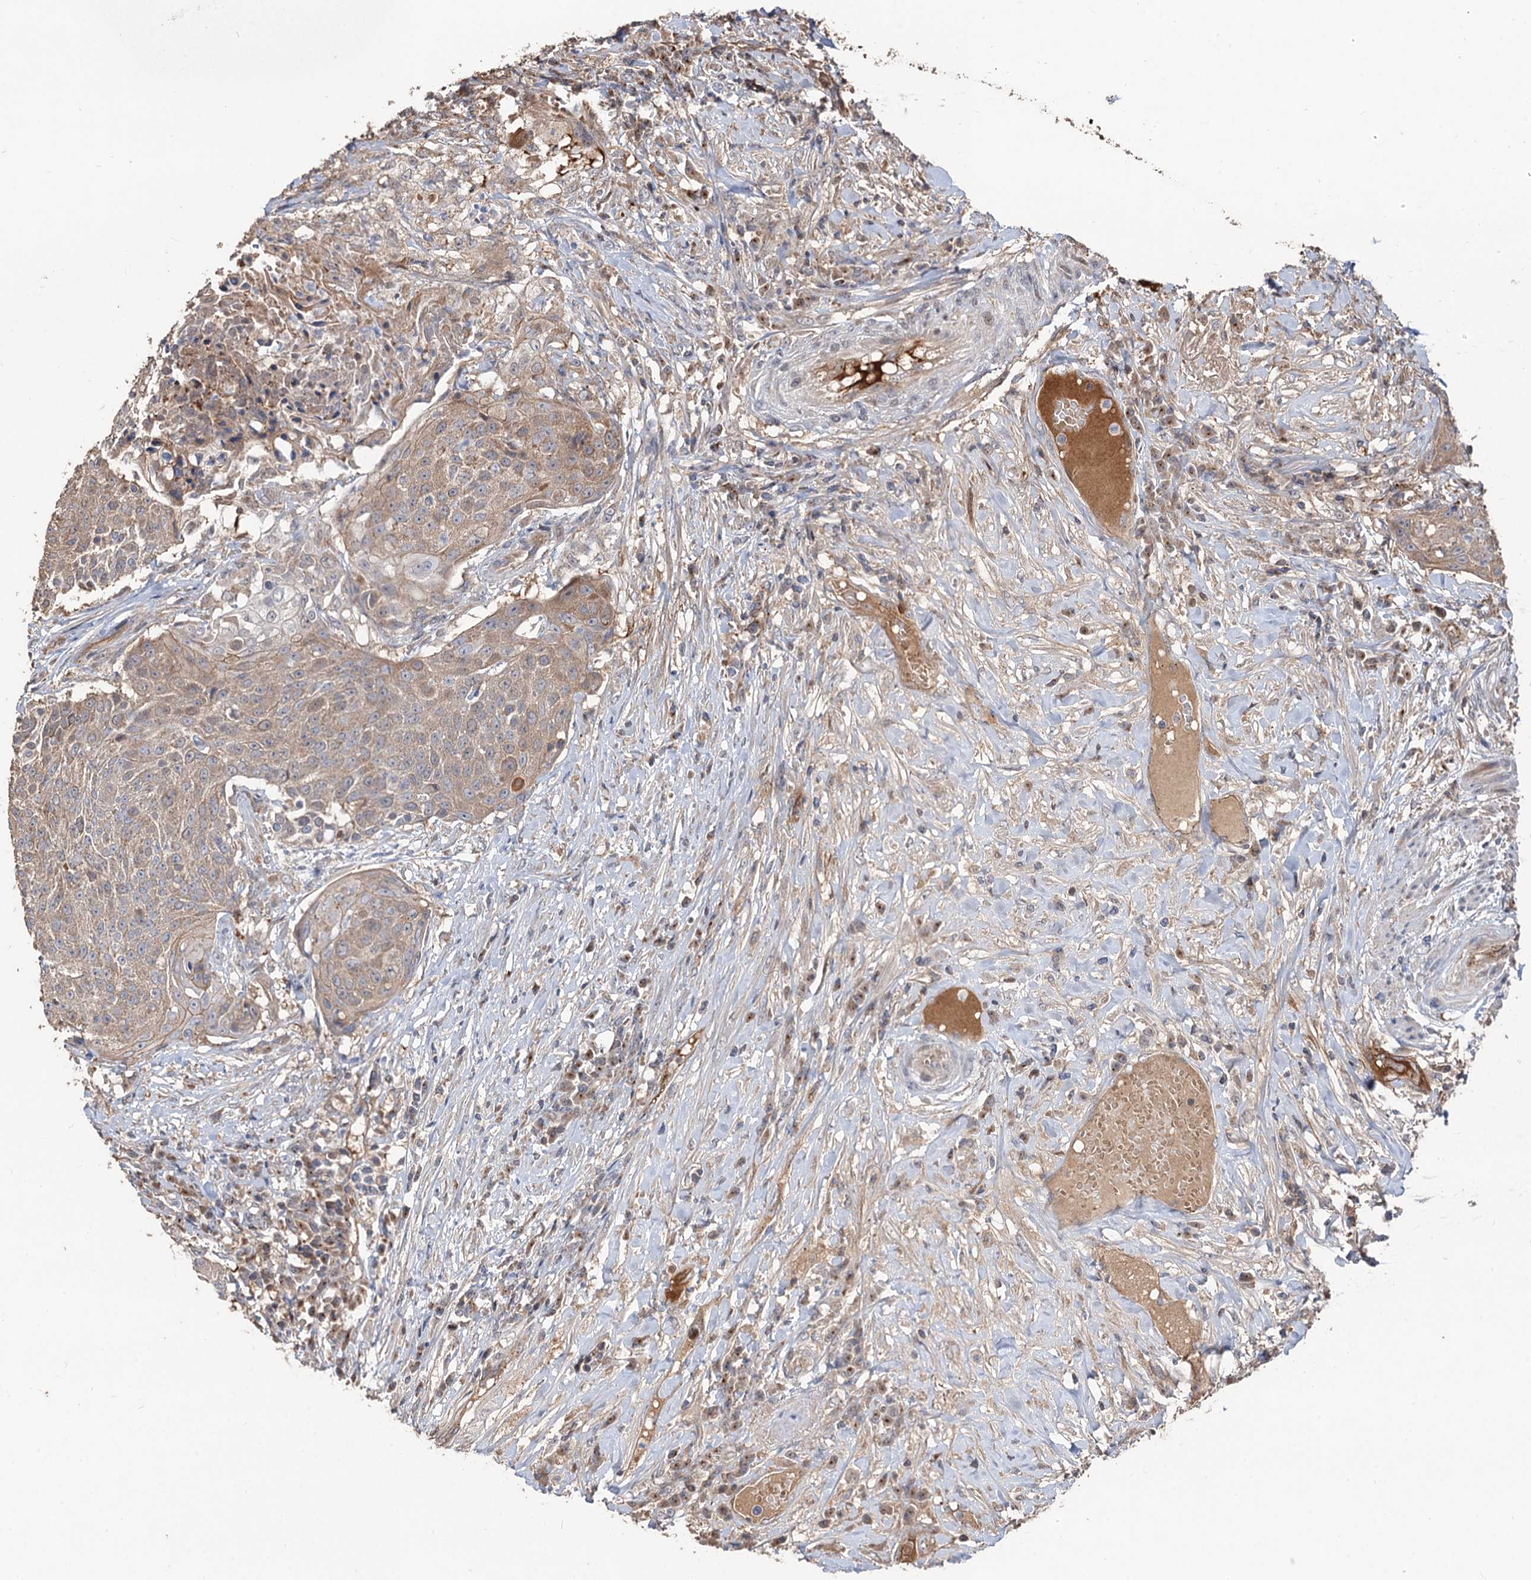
{"staining": {"intensity": "weak", "quantity": "25%-75%", "location": "cytoplasmic/membranous"}, "tissue": "urothelial cancer", "cell_type": "Tumor cells", "image_type": "cancer", "snomed": [{"axis": "morphology", "description": "Urothelial carcinoma, High grade"}, {"axis": "topography", "description": "Urinary bladder"}], "caption": "Immunohistochemical staining of human high-grade urothelial carcinoma reveals low levels of weak cytoplasmic/membranous protein positivity in approximately 25%-75% of tumor cells.", "gene": "DEXI", "patient": {"sex": "female", "age": 63}}